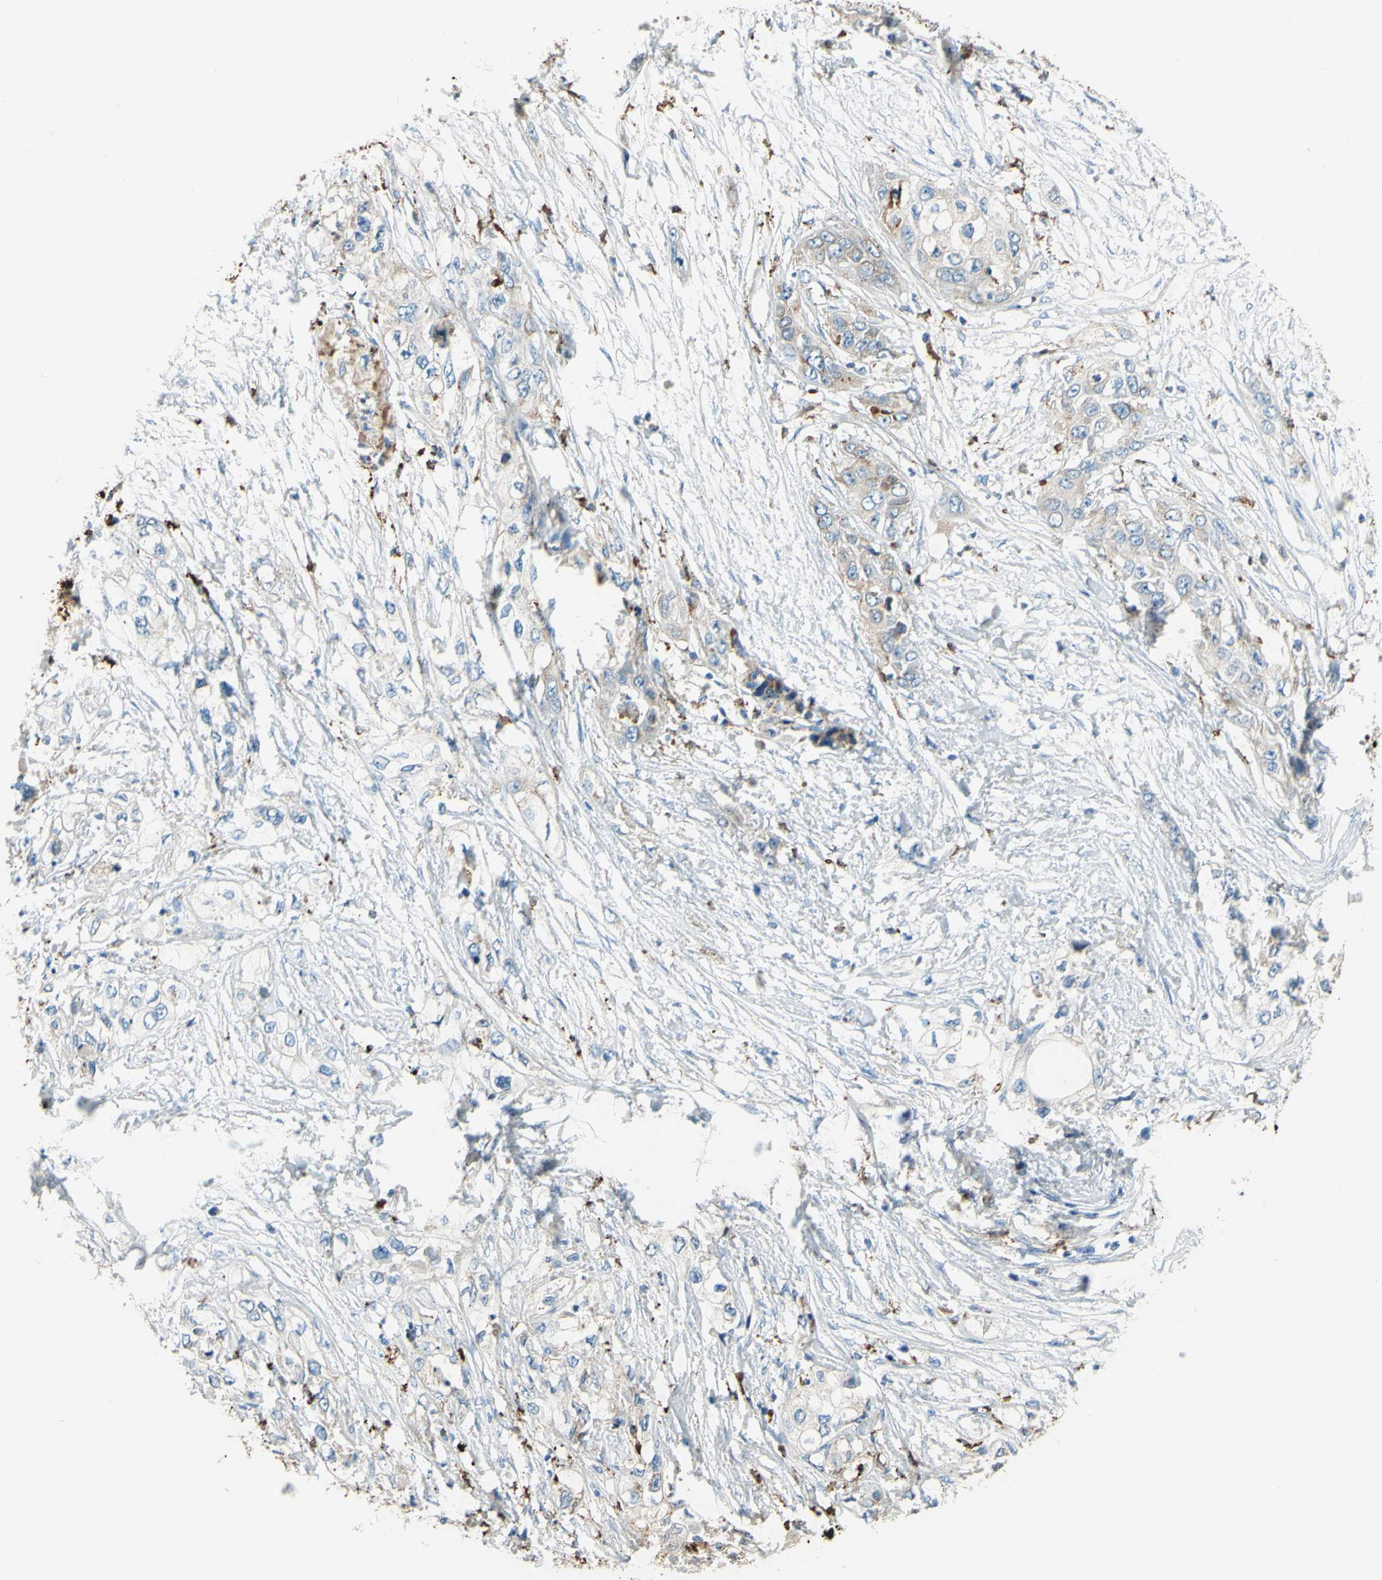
{"staining": {"intensity": "weak", "quantity": "25%-75%", "location": "cytoplasmic/membranous"}, "tissue": "pancreatic cancer", "cell_type": "Tumor cells", "image_type": "cancer", "snomed": [{"axis": "morphology", "description": "Adenocarcinoma, NOS"}, {"axis": "topography", "description": "Pancreas"}], "caption": "The image demonstrates immunohistochemical staining of adenocarcinoma (pancreatic). There is weak cytoplasmic/membranous staining is present in approximately 25%-75% of tumor cells.", "gene": "CTSD", "patient": {"sex": "female", "age": 70}}